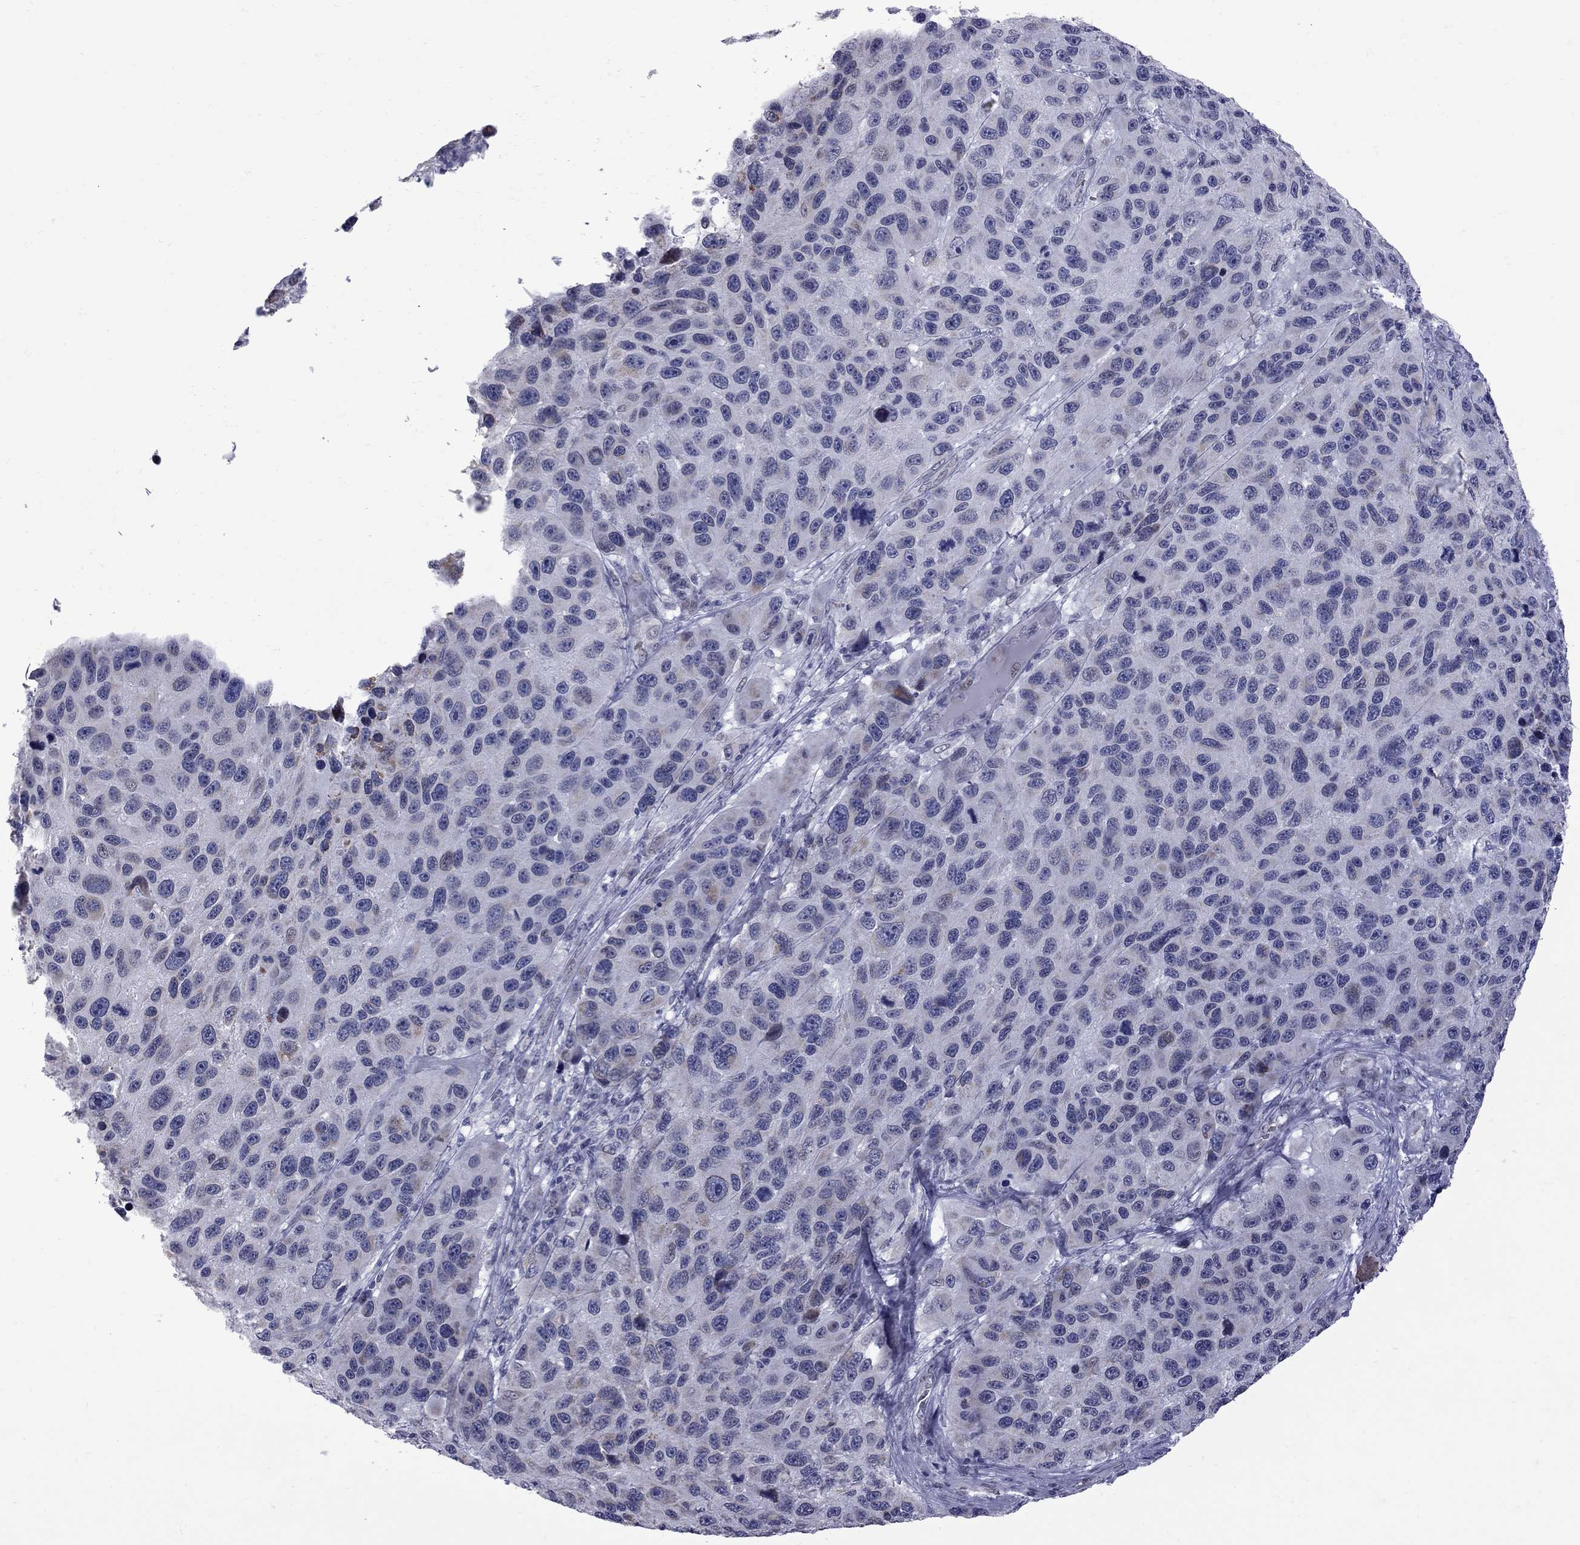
{"staining": {"intensity": "weak", "quantity": "<25%", "location": "cytoplasmic/membranous"}, "tissue": "melanoma", "cell_type": "Tumor cells", "image_type": "cancer", "snomed": [{"axis": "morphology", "description": "Malignant melanoma, NOS"}, {"axis": "topography", "description": "Skin"}], "caption": "There is no significant positivity in tumor cells of melanoma.", "gene": "CLTCL1", "patient": {"sex": "male", "age": 53}}